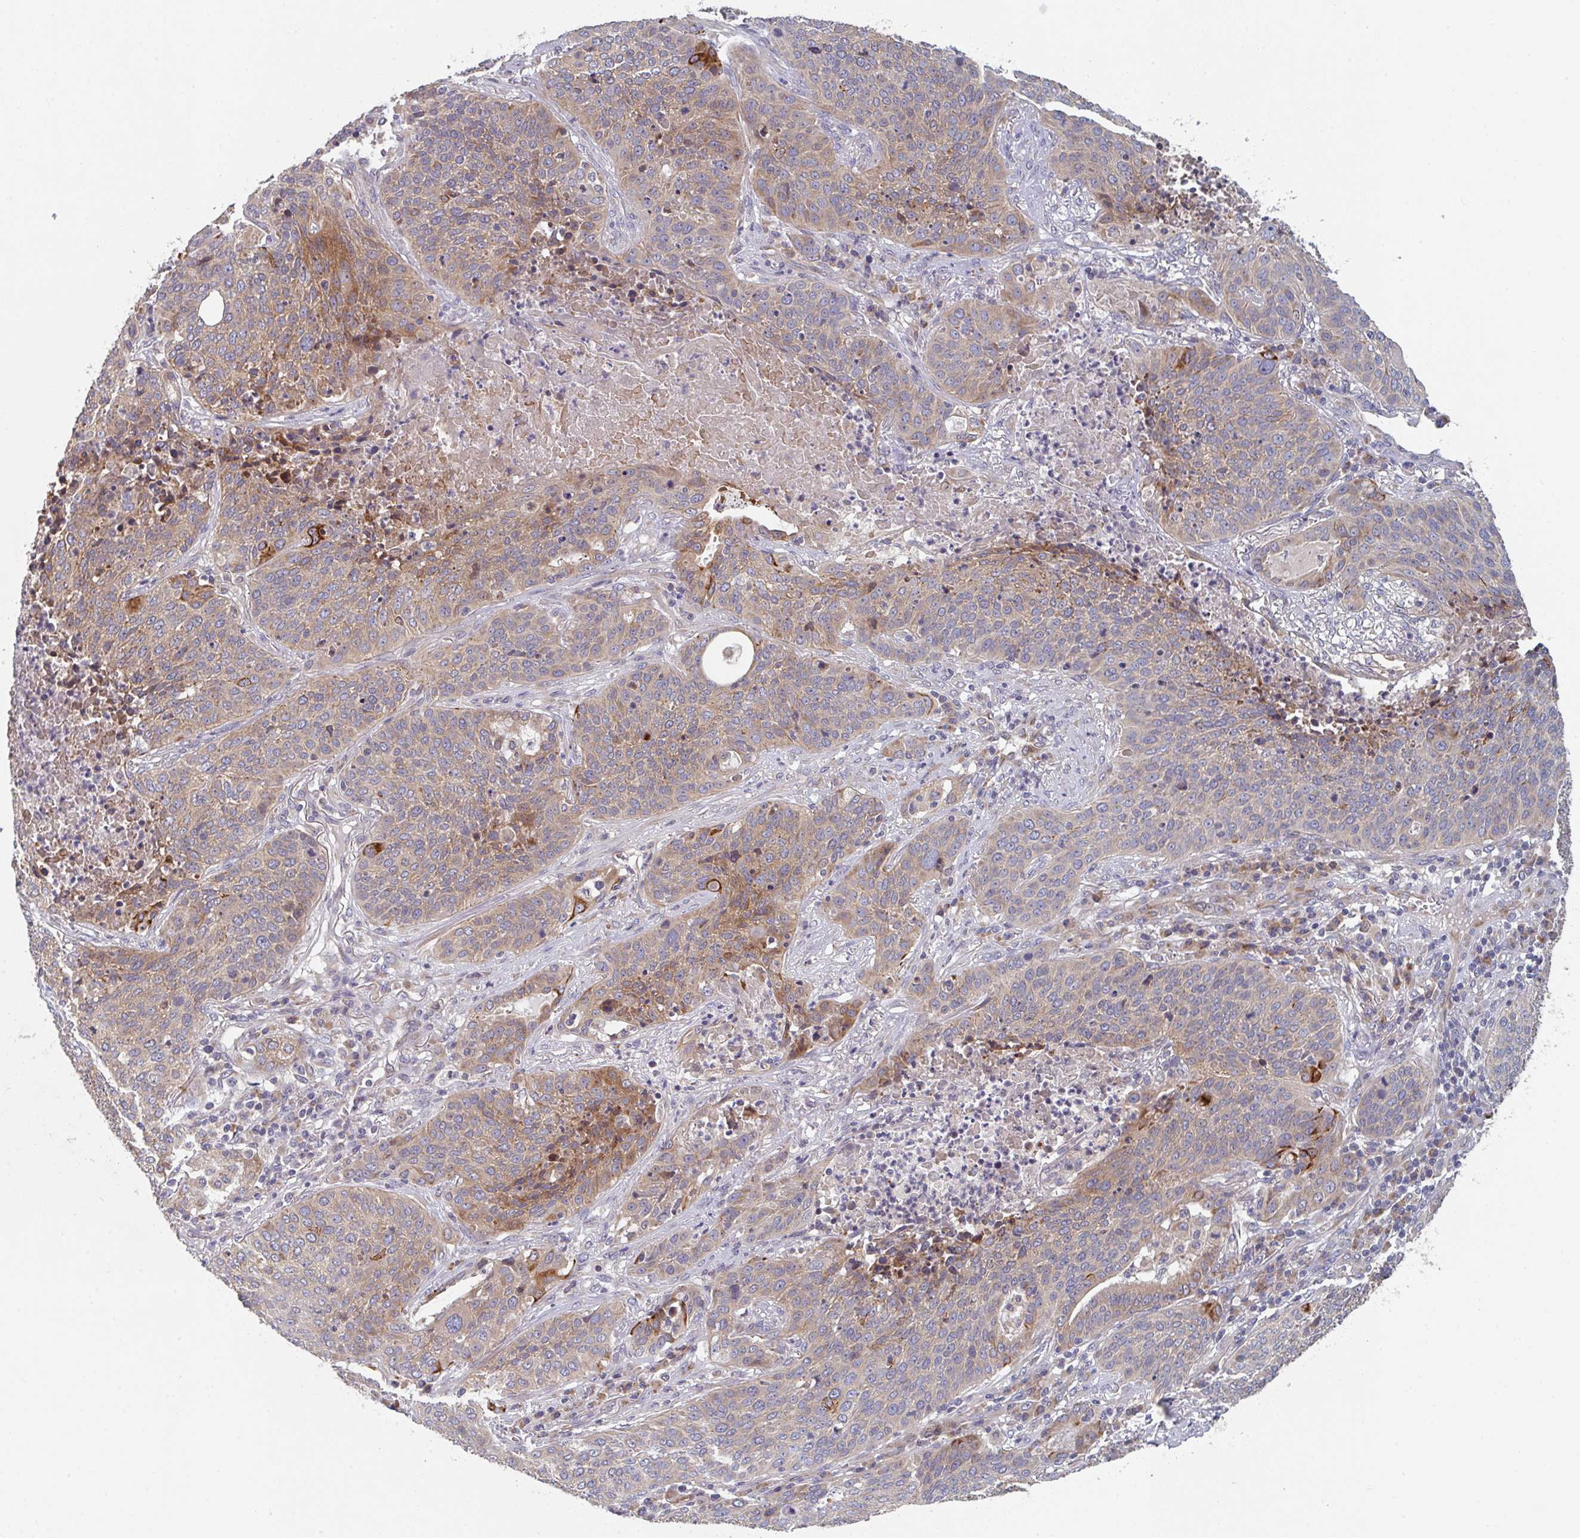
{"staining": {"intensity": "moderate", "quantity": "<25%", "location": "cytoplasmic/membranous"}, "tissue": "lung cancer", "cell_type": "Tumor cells", "image_type": "cancer", "snomed": [{"axis": "morphology", "description": "Squamous cell carcinoma, NOS"}, {"axis": "topography", "description": "Lung"}], "caption": "Protein analysis of squamous cell carcinoma (lung) tissue reveals moderate cytoplasmic/membranous expression in approximately <25% of tumor cells.", "gene": "ELOVL1", "patient": {"sex": "male", "age": 63}}